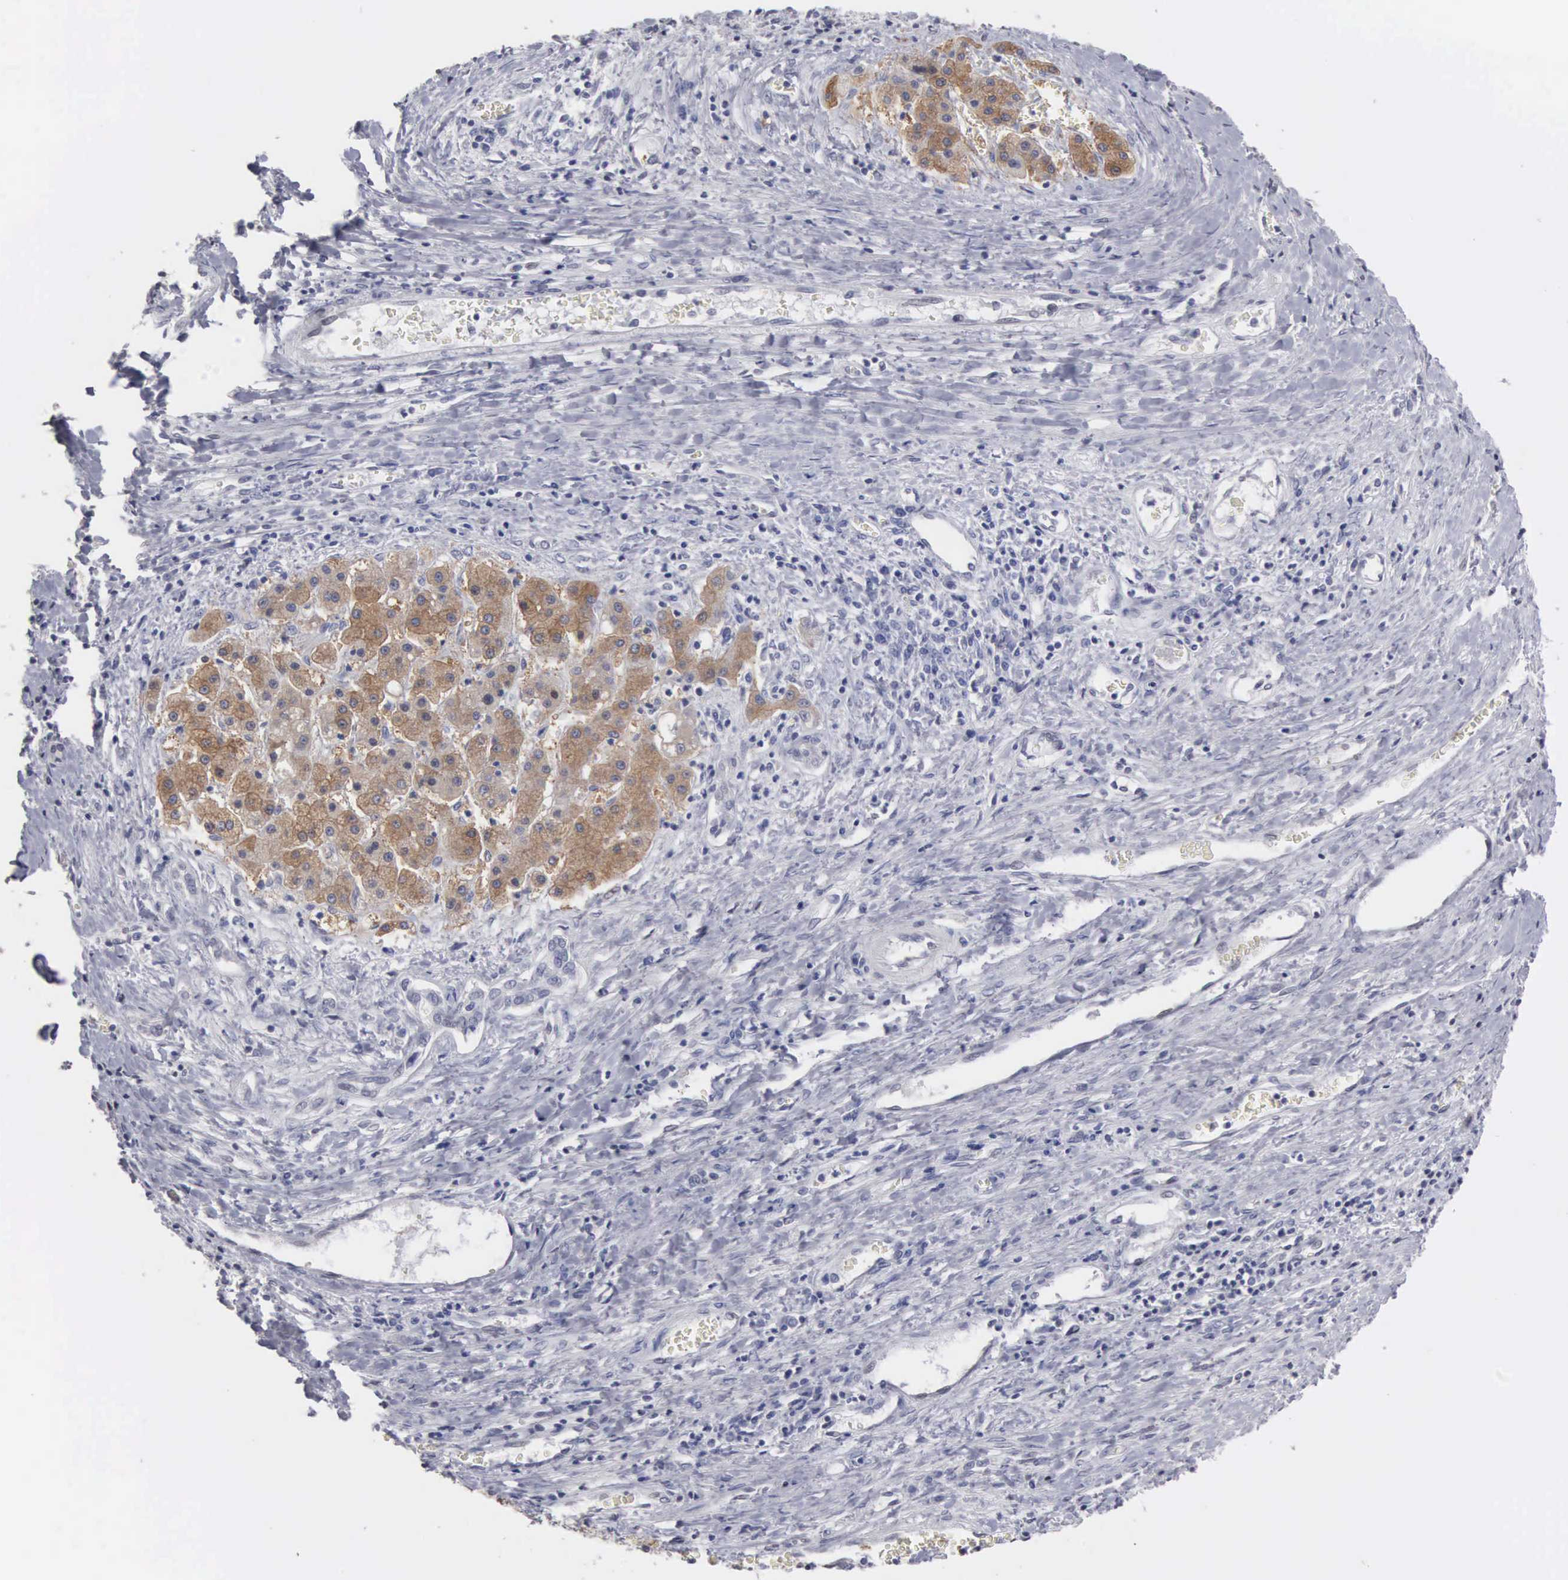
{"staining": {"intensity": "moderate", "quantity": "<25%", "location": "cytoplasmic/membranous"}, "tissue": "liver cancer", "cell_type": "Tumor cells", "image_type": "cancer", "snomed": [{"axis": "morphology", "description": "Carcinoma, Hepatocellular, NOS"}, {"axis": "topography", "description": "Liver"}], "caption": "Liver cancer tissue reveals moderate cytoplasmic/membranous staining in about <25% of tumor cells", "gene": "UPB1", "patient": {"sex": "male", "age": 24}}